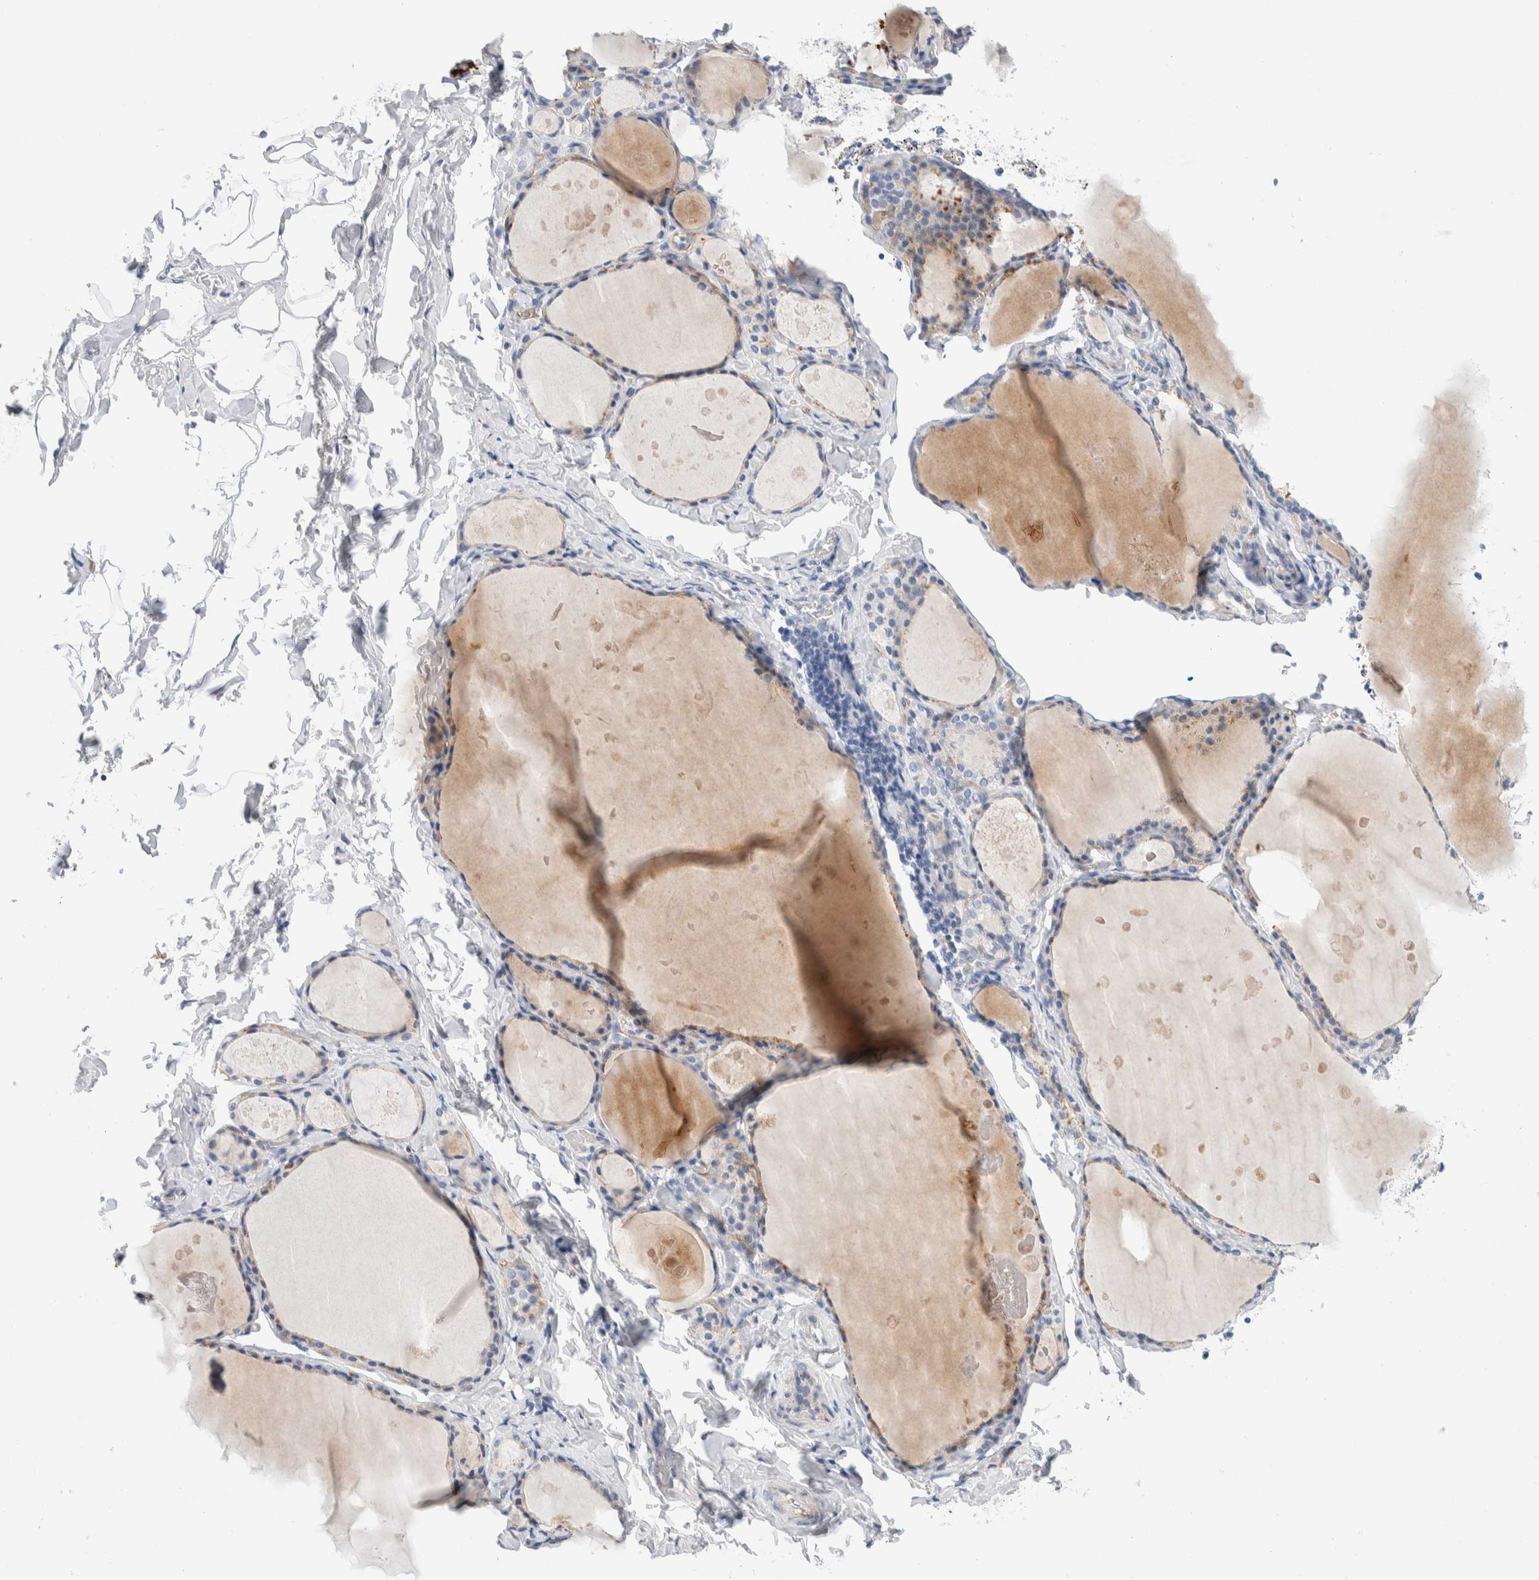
{"staining": {"intensity": "negative", "quantity": "none", "location": "none"}, "tissue": "thyroid gland", "cell_type": "Glandular cells", "image_type": "normal", "snomed": [{"axis": "morphology", "description": "Normal tissue, NOS"}, {"axis": "topography", "description": "Thyroid gland"}], "caption": "This is an IHC micrograph of unremarkable human thyroid gland. There is no positivity in glandular cells.", "gene": "METRNL", "patient": {"sex": "male", "age": 56}}